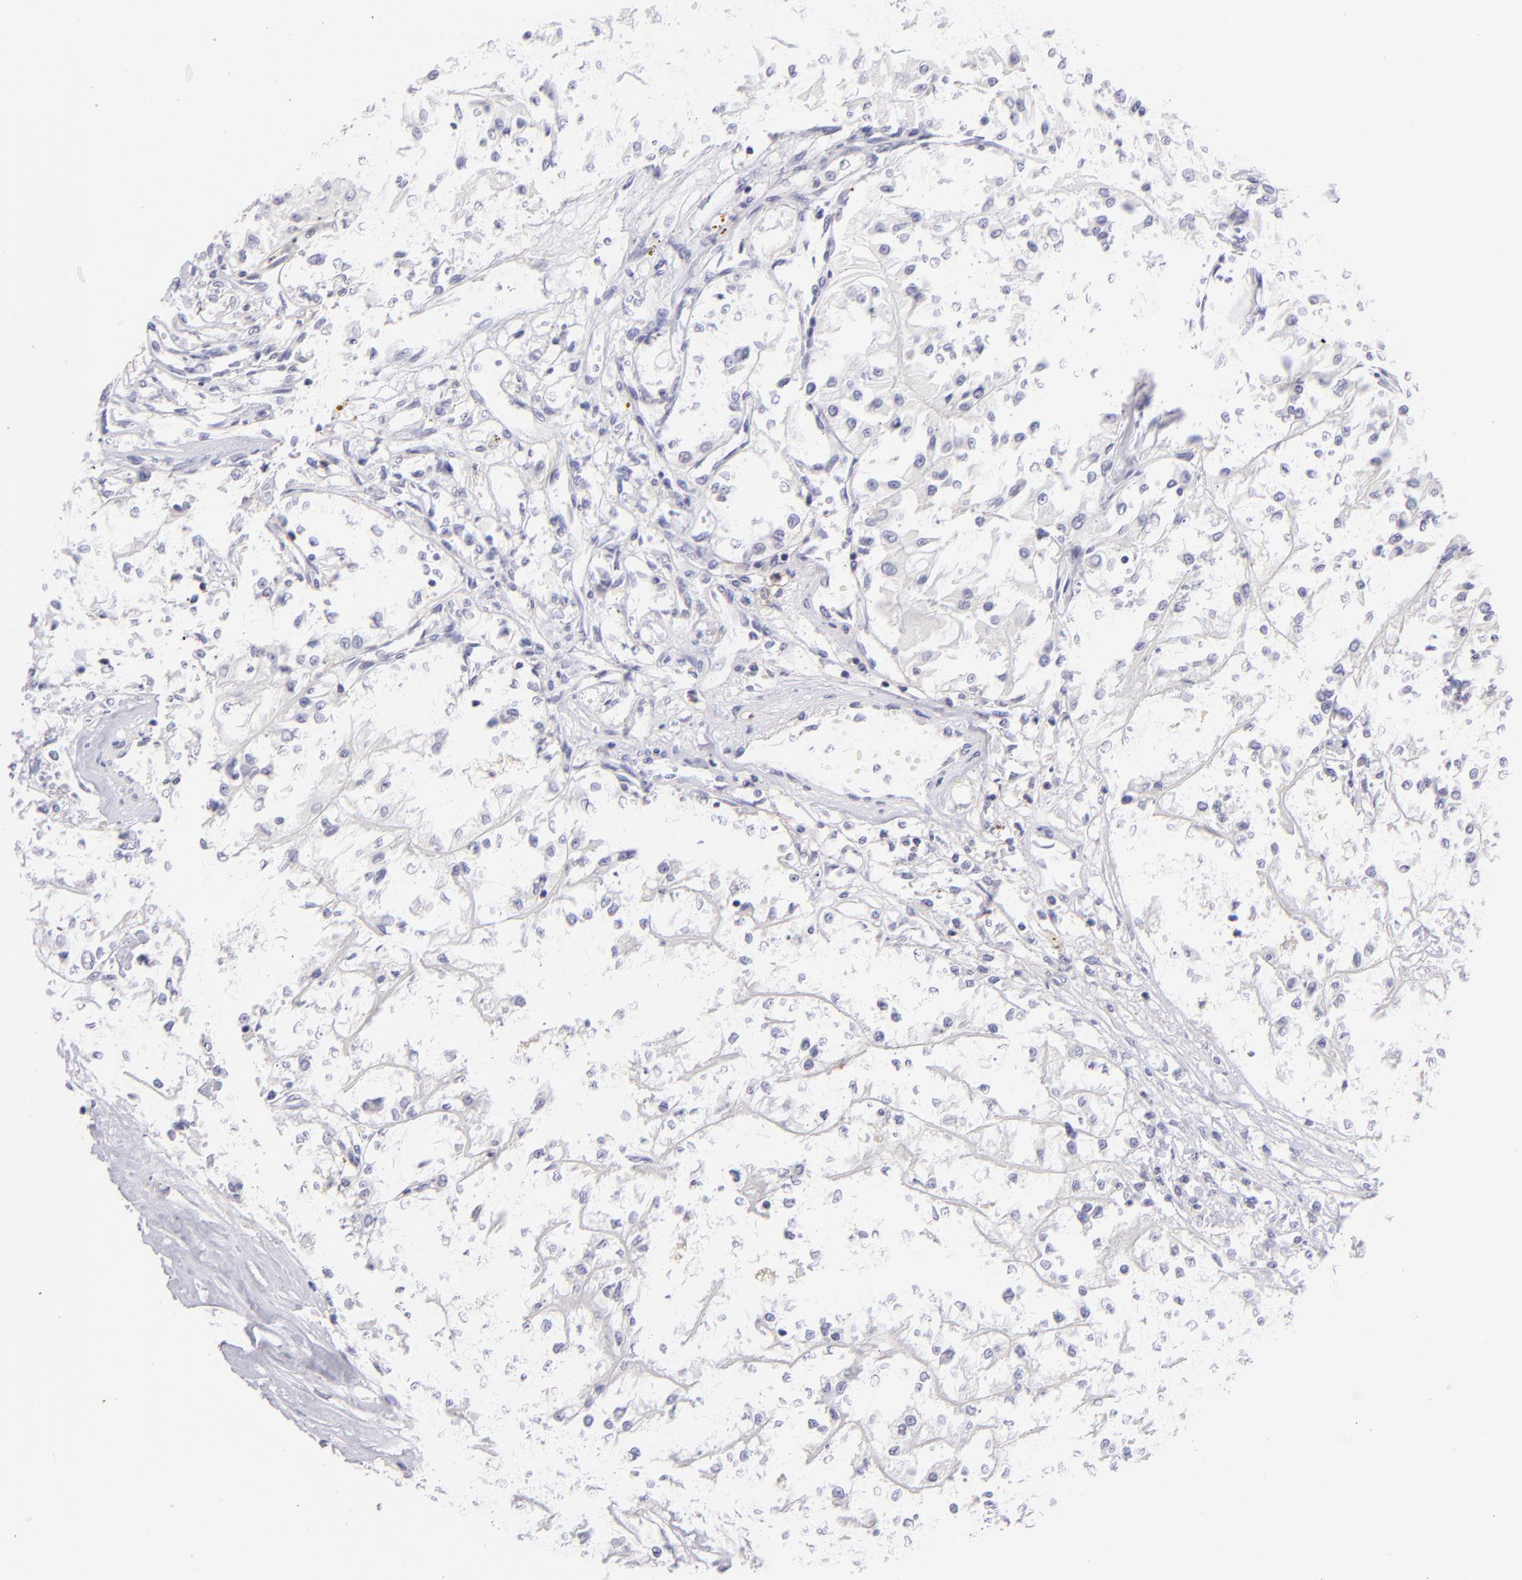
{"staining": {"intensity": "negative", "quantity": "none", "location": "none"}, "tissue": "renal cancer", "cell_type": "Tumor cells", "image_type": "cancer", "snomed": [{"axis": "morphology", "description": "Adenocarcinoma, NOS"}, {"axis": "topography", "description": "Kidney"}], "caption": "Immunohistochemical staining of human renal cancer (adenocarcinoma) shows no significant positivity in tumor cells.", "gene": "CD69", "patient": {"sex": "male", "age": 78}}